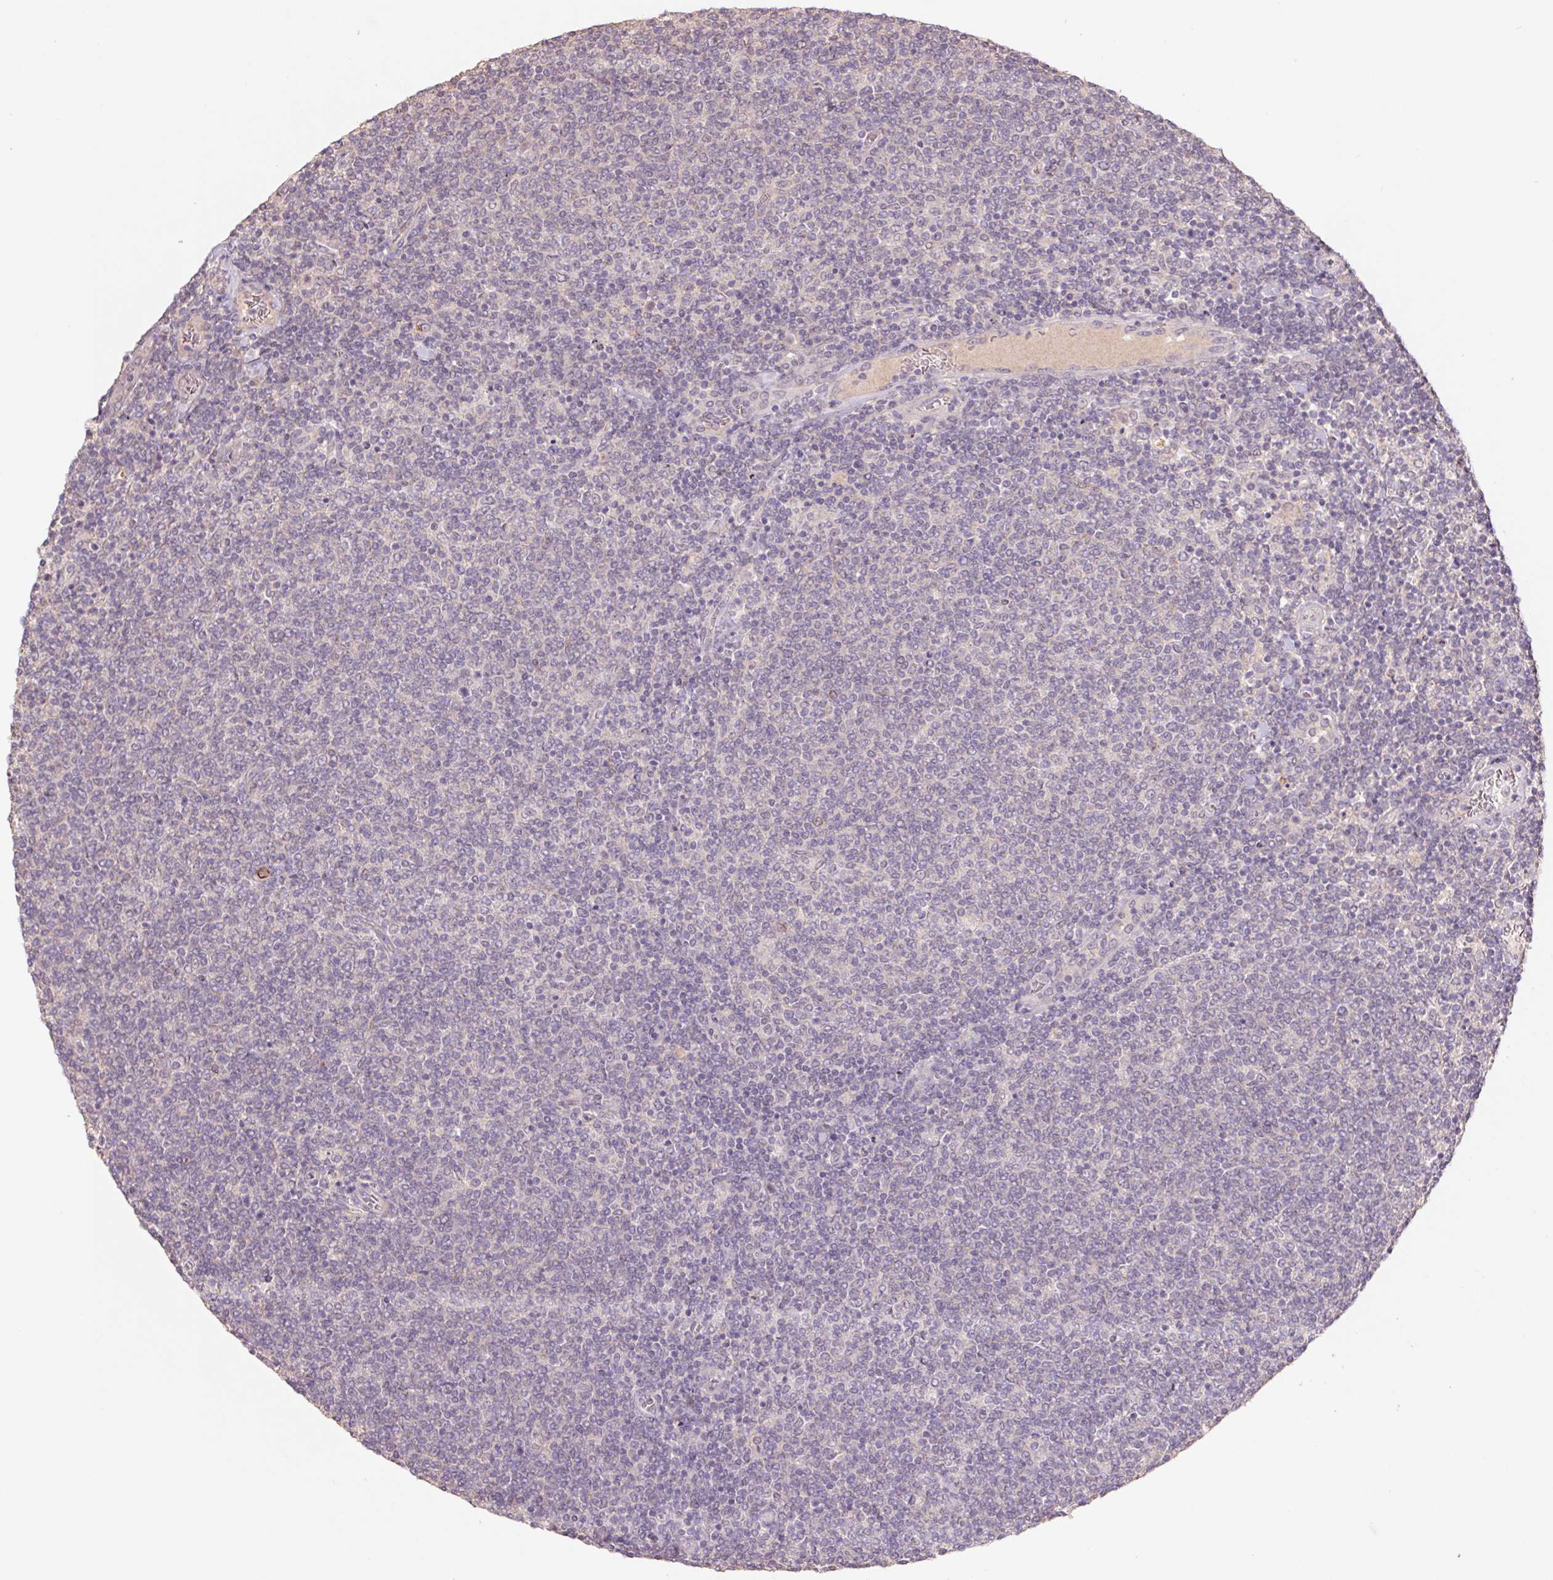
{"staining": {"intensity": "negative", "quantity": "none", "location": "none"}, "tissue": "lymphoma", "cell_type": "Tumor cells", "image_type": "cancer", "snomed": [{"axis": "morphology", "description": "Malignant lymphoma, non-Hodgkin's type, Low grade"}, {"axis": "topography", "description": "Lymph node"}], "caption": "Human malignant lymphoma, non-Hodgkin's type (low-grade) stained for a protein using immunohistochemistry (IHC) exhibits no expression in tumor cells.", "gene": "GRM2", "patient": {"sex": "male", "age": 52}}